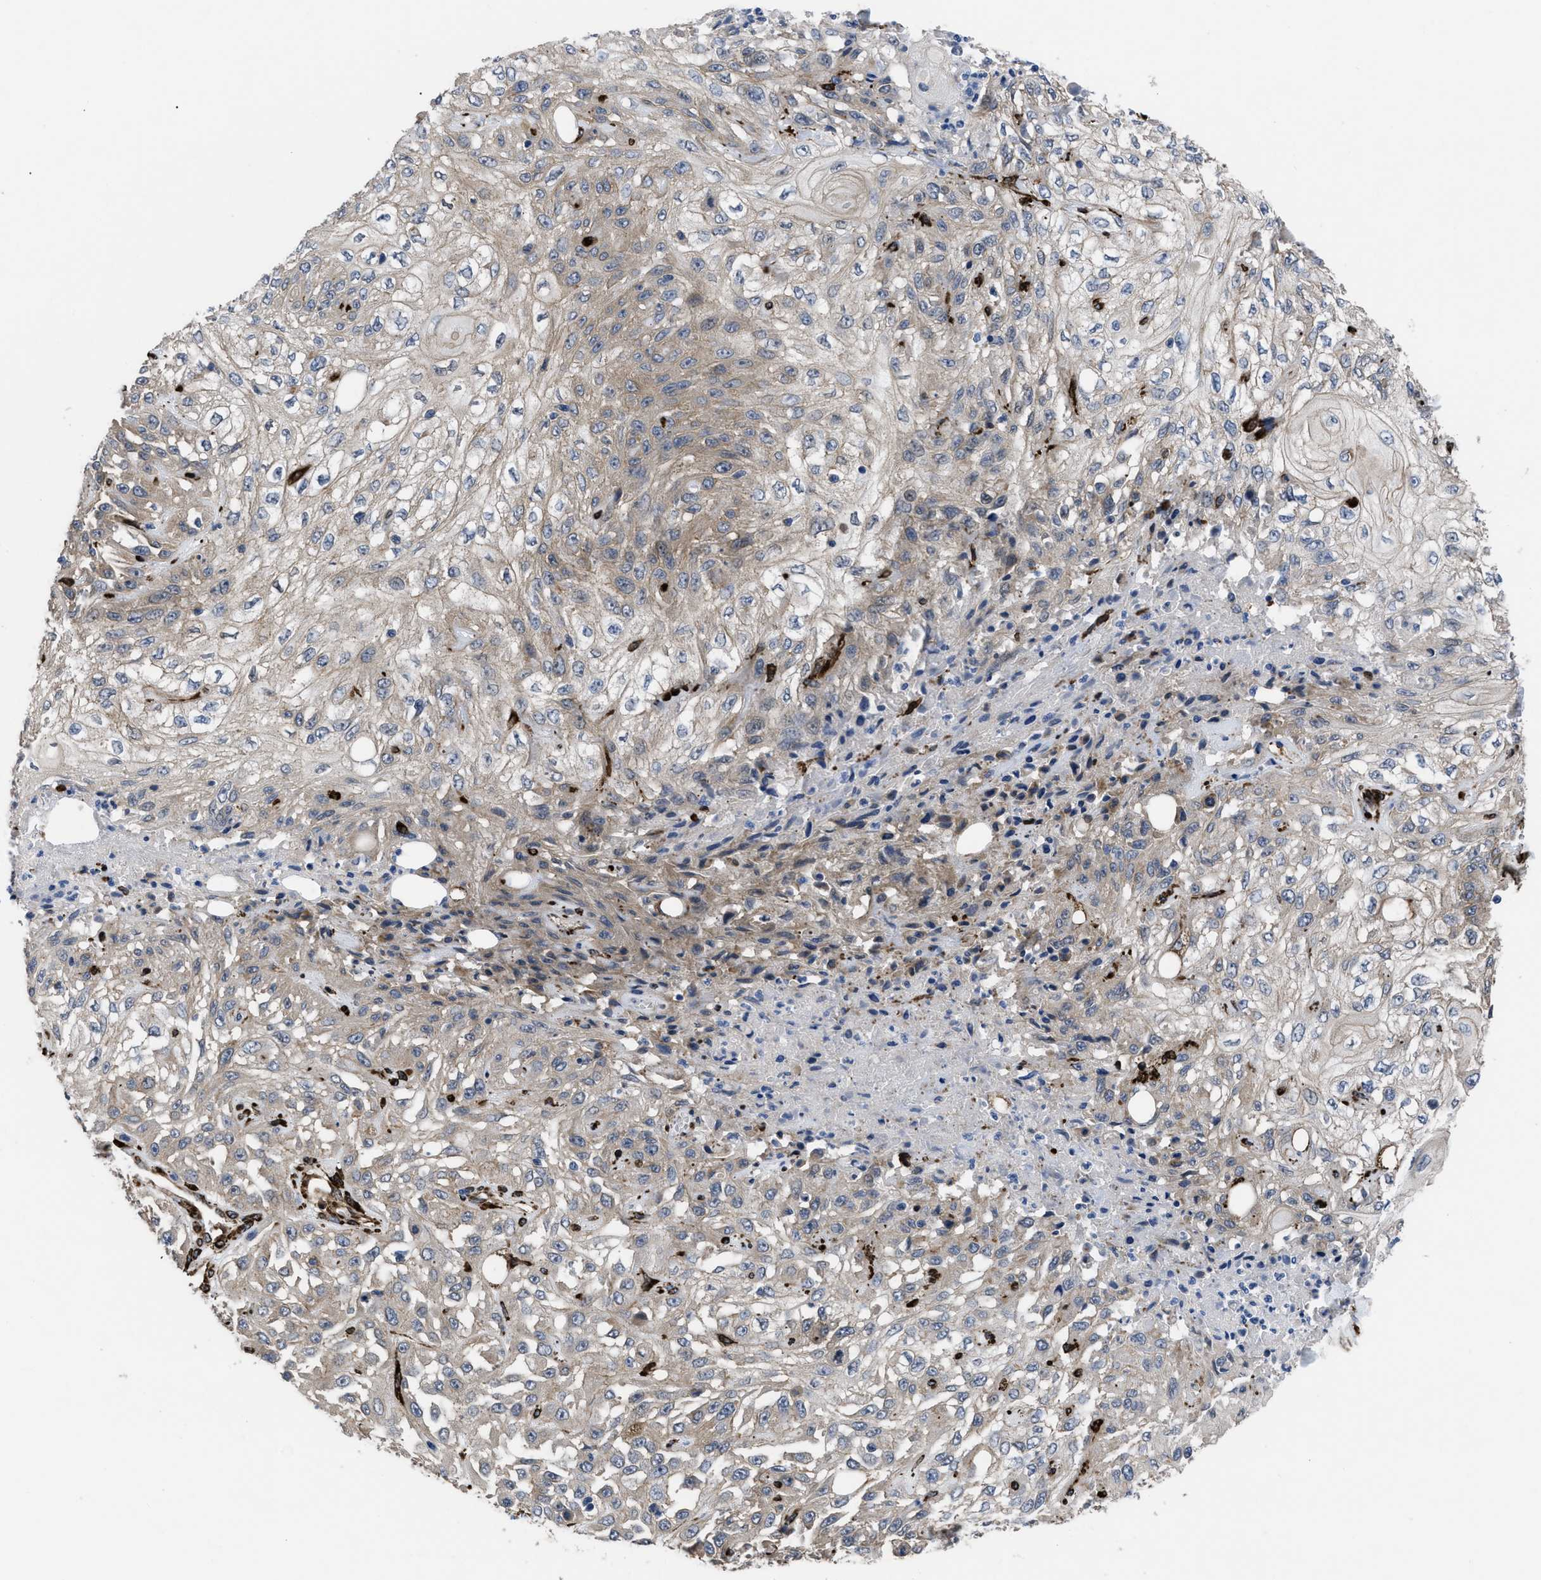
{"staining": {"intensity": "negative", "quantity": "none", "location": "none"}, "tissue": "skin cancer", "cell_type": "Tumor cells", "image_type": "cancer", "snomed": [{"axis": "morphology", "description": "Squamous cell carcinoma, NOS"}, {"axis": "morphology", "description": "Squamous cell carcinoma, metastatic, NOS"}, {"axis": "topography", "description": "Skin"}, {"axis": "topography", "description": "Lymph node"}], "caption": "High magnification brightfield microscopy of skin metastatic squamous cell carcinoma stained with DAB (brown) and counterstained with hematoxylin (blue): tumor cells show no significant expression.", "gene": "SQLE", "patient": {"sex": "male", "age": 75}}